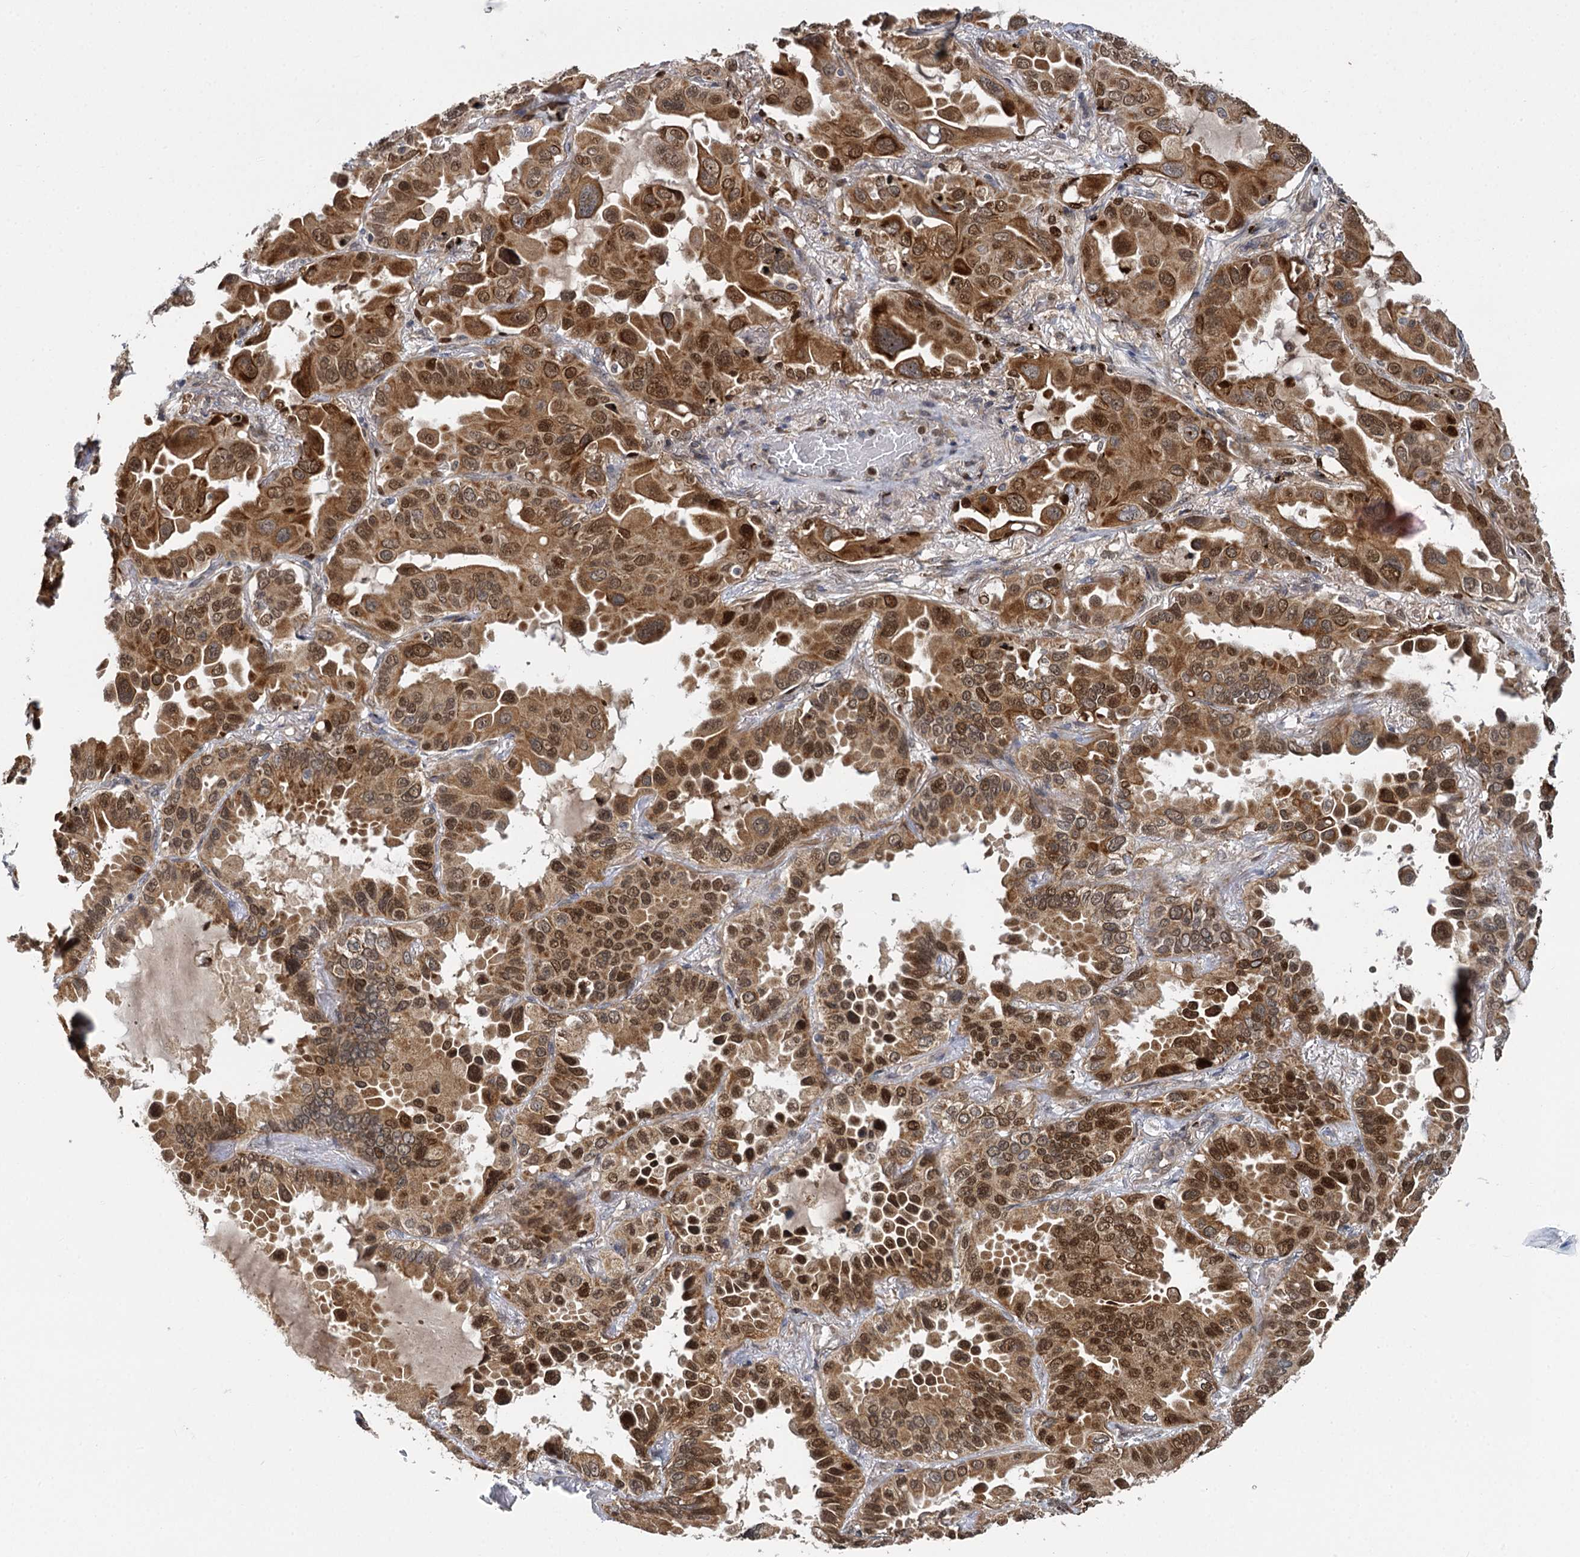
{"staining": {"intensity": "moderate", "quantity": ">75%", "location": "cytoplasmic/membranous,nuclear"}, "tissue": "lung cancer", "cell_type": "Tumor cells", "image_type": "cancer", "snomed": [{"axis": "morphology", "description": "Adenocarcinoma, NOS"}, {"axis": "topography", "description": "Lung"}], "caption": "The immunohistochemical stain highlights moderate cytoplasmic/membranous and nuclear positivity in tumor cells of lung adenocarcinoma tissue. (Brightfield microscopy of DAB IHC at high magnification).", "gene": "GAL3ST4", "patient": {"sex": "male", "age": 64}}